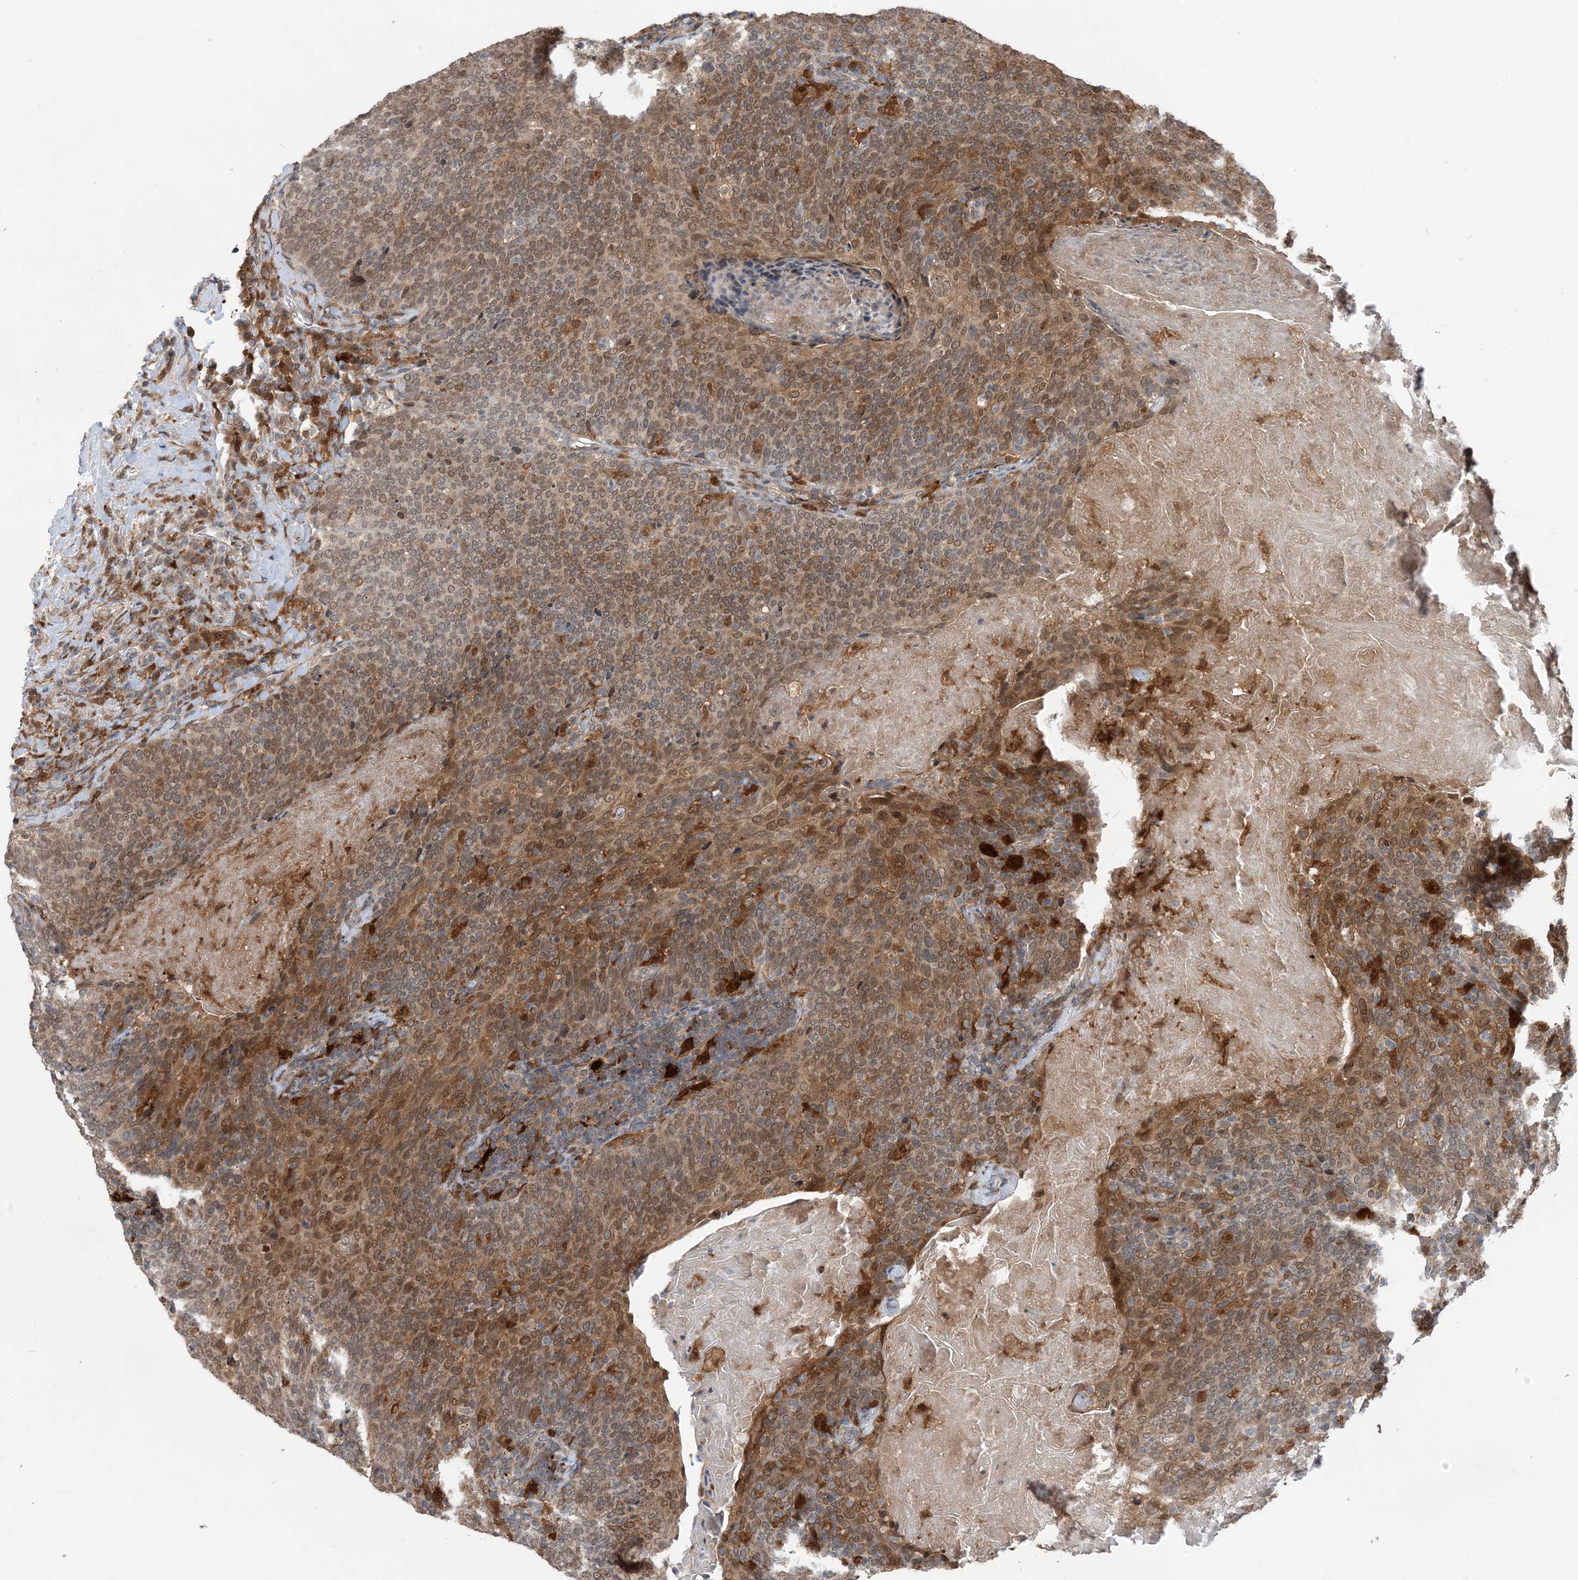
{"staining": {"intensity": "moderate", "quantity": ">75%", "location": "cytoplasmic/membranous,nuclear"}, "tissue": "head and neck cancer", "cell_type": "Tumor cells", "image_type": "cancer", "snomed": [{"axis": "morphology", "description": "Squamous cell carcinoma, NOS"}, {"axis": "morphology", "description": "Squamous cell carcinoma, metastatic, NOS"}, {"axis": "topography", "description": "Lymph node"}, {"axis": "topography", "description": "Head-Neck"}], "caption": "Immunohistochemical staining of human head and neck cancer (squamous cell carcinoma) reveals moderate cytoplasmic/membranous and nuclear protein expression in approximately >75% of tumor cells.", "gene": "NAGK", "patient": {"sex": "male", "age": 62}}